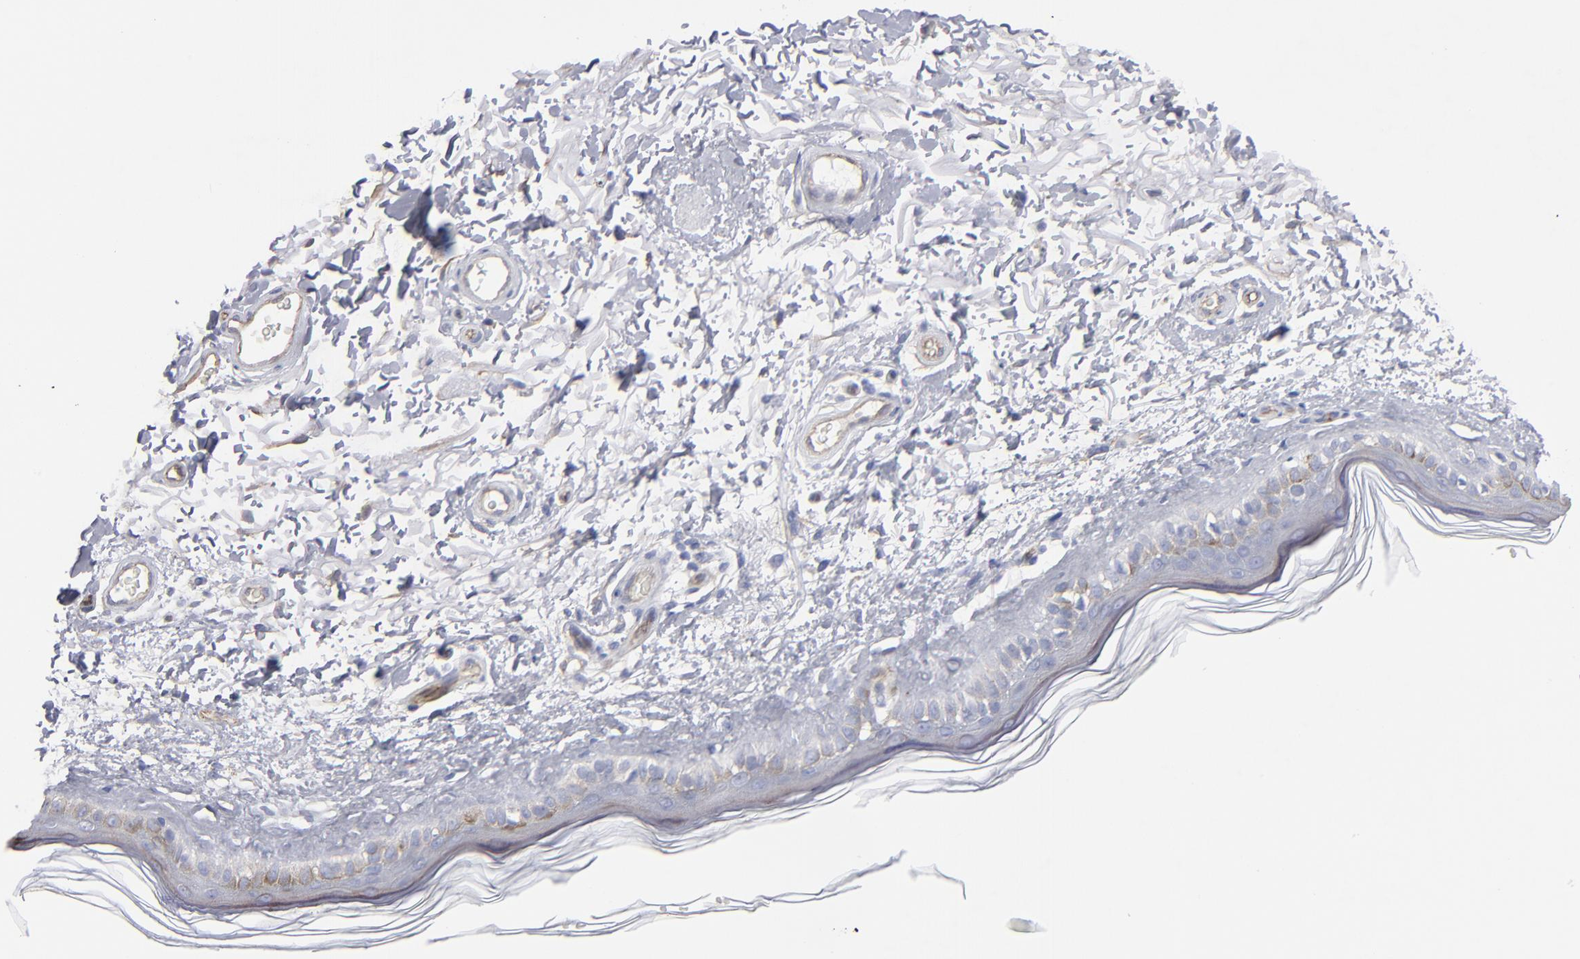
{"staining": {"intensity": "negative", "quantity": "none", "location": "none"}, "tissue": "skin", "cell_type": "Fibroblasts", "image_type": "normal", "snomed": [{"axis": "morphology", "description": "Normal tissue, NOS"}, {"axis": "topography", "description": "Skin"}], "caption": "IHC photomicrograph of normal skin: human skin stained with DAB (3,3'-diaminobenzidine) reveals no significant protein staining in fibroblasts.", "gene": "TM4SF1", "patient": {"sex": "male", "age": 63}}